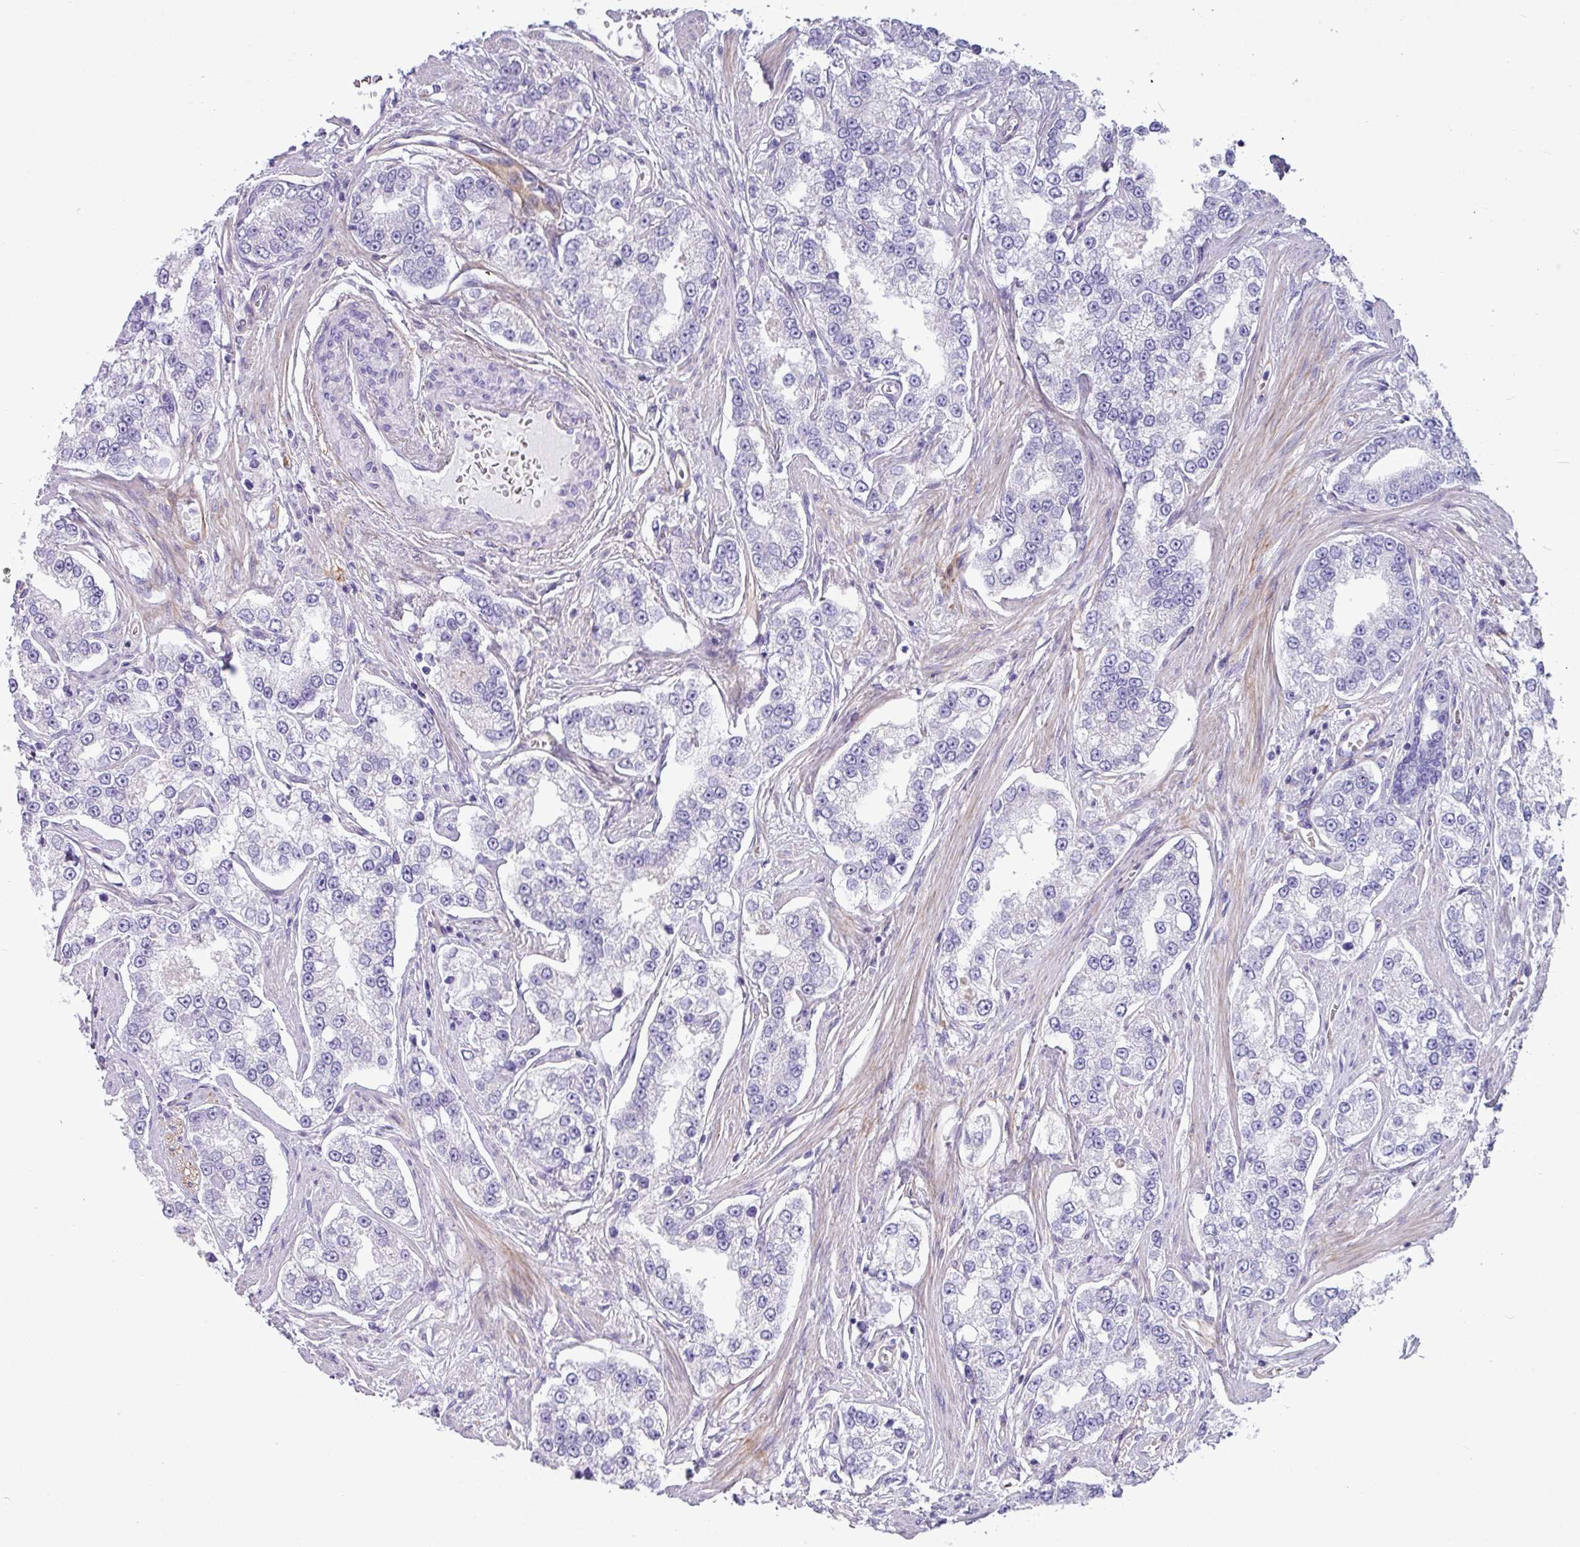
{"staining": {"intensity": "negative", "quantity": "none", "location": "none"}, "tissue": "prostate cancer", "cell_type": "Tumor cells", "image_type": "cancer", "snomed": [{"axis": "morphology", "description": "Normal tissue, NOS"}, {"axis": "morphology", "description": "Adenocarcinoma, High grade"}, {"axis": "topography", "description": "Prostate"}], "caption": "High power microscopy histopathology image of an immunohistochemistry micrograph of prostate cancer, revealing no significant staining in tumor cells.", "gene": "KIRREL3", "patient": {"sex": "male", "age": 83}}